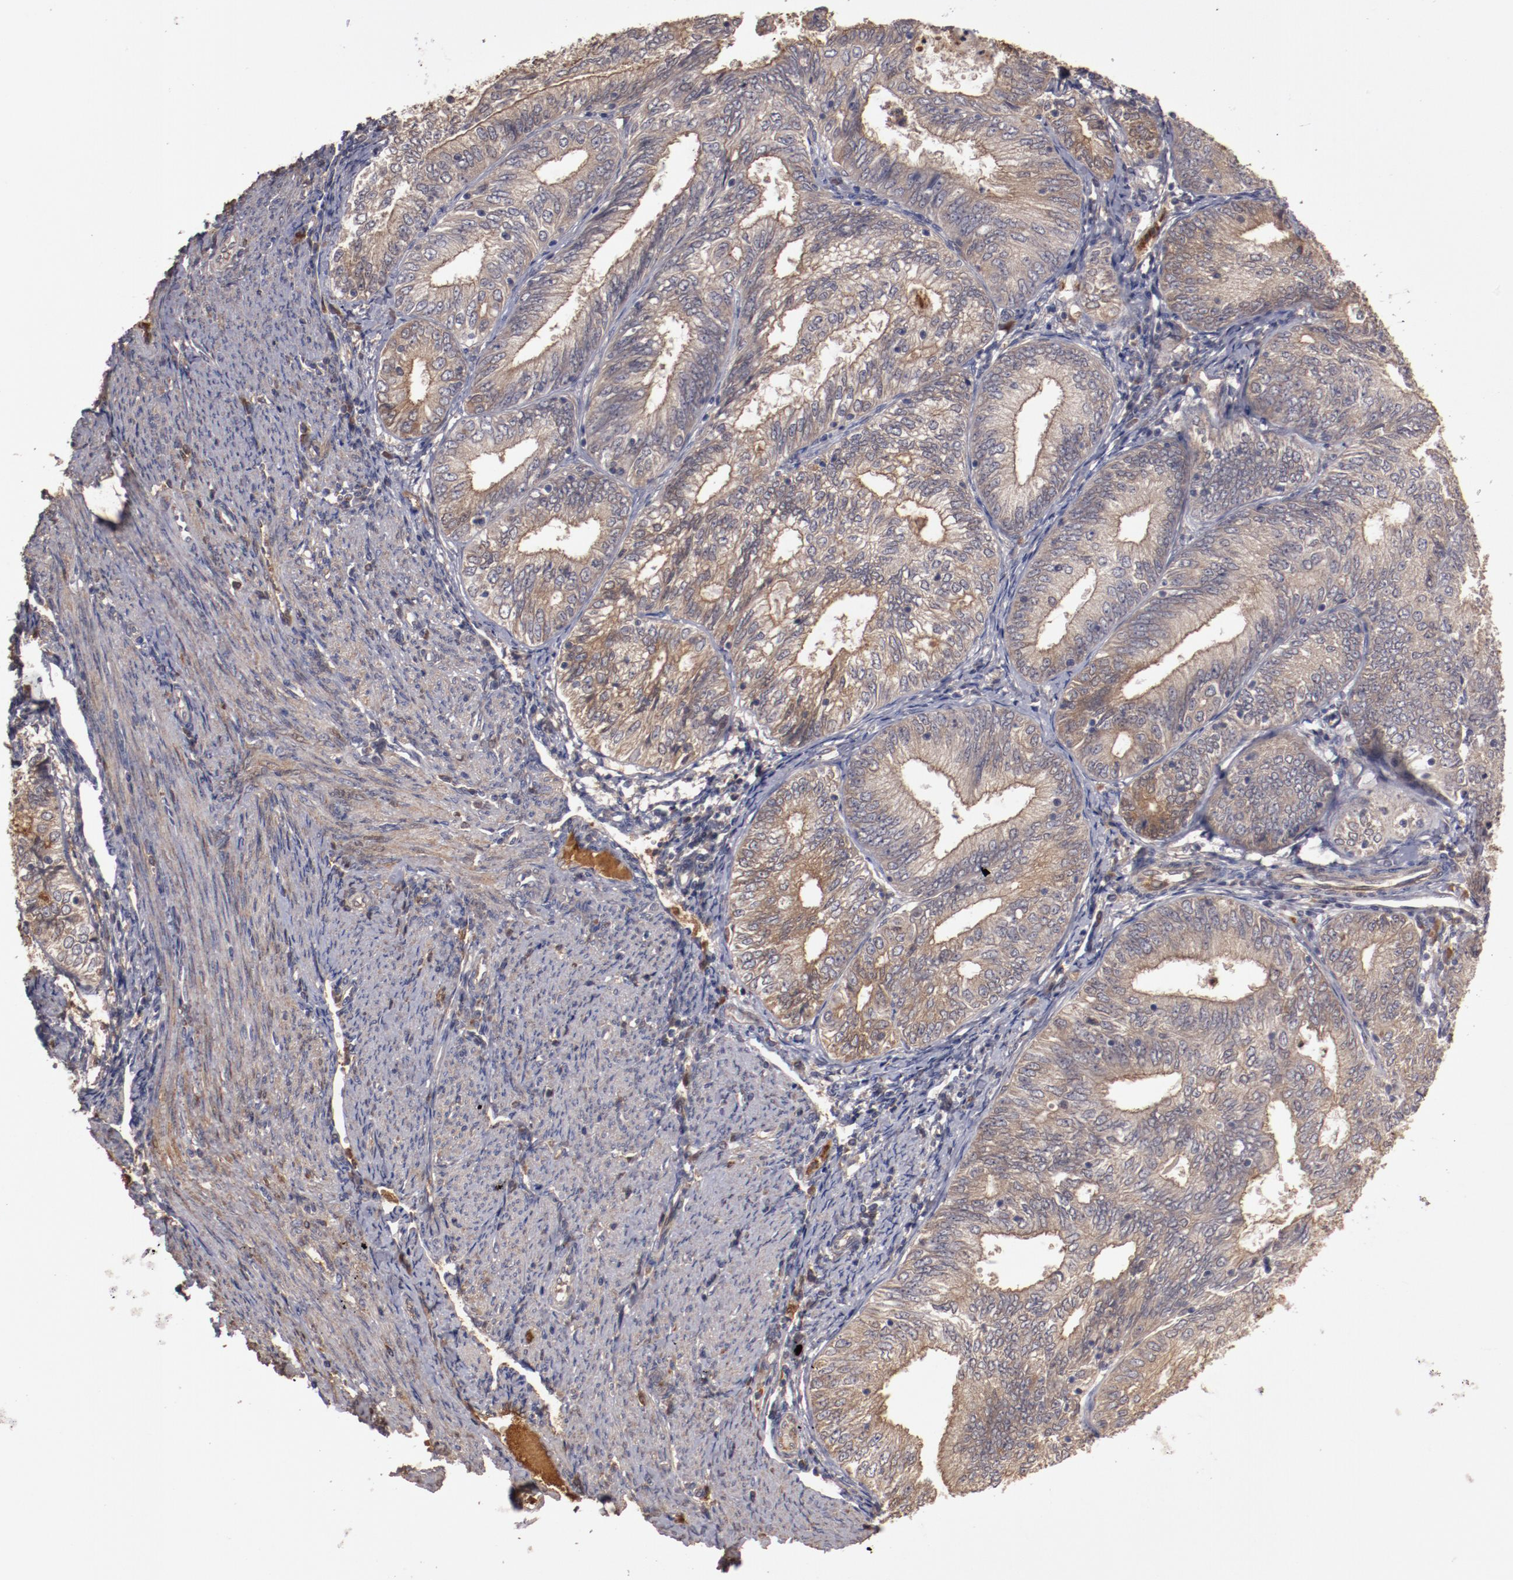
{"staining": {"intensity": "weak", "quantity": ">75%", "location": "cytoplasmic/membranous,nuclear"}, "tissue": "endometrial cancer", "cell_type": "Tumor cells", "image_type": "cancer", "snomed": [{"axis": "morphology", "description": "Adenocarcinoma, NOS"}, {"axis": "topography", "description": "Endometrium"}], "caption": "The micrograph reveals staining of adenocarcinoma (endometrial), revealing weak cytoplasmic/membranous and nuclear protein staining (brown color) within tumor cells.", "gene": "SERPINA7", "patient": {"sex": "female", "age": 69}}